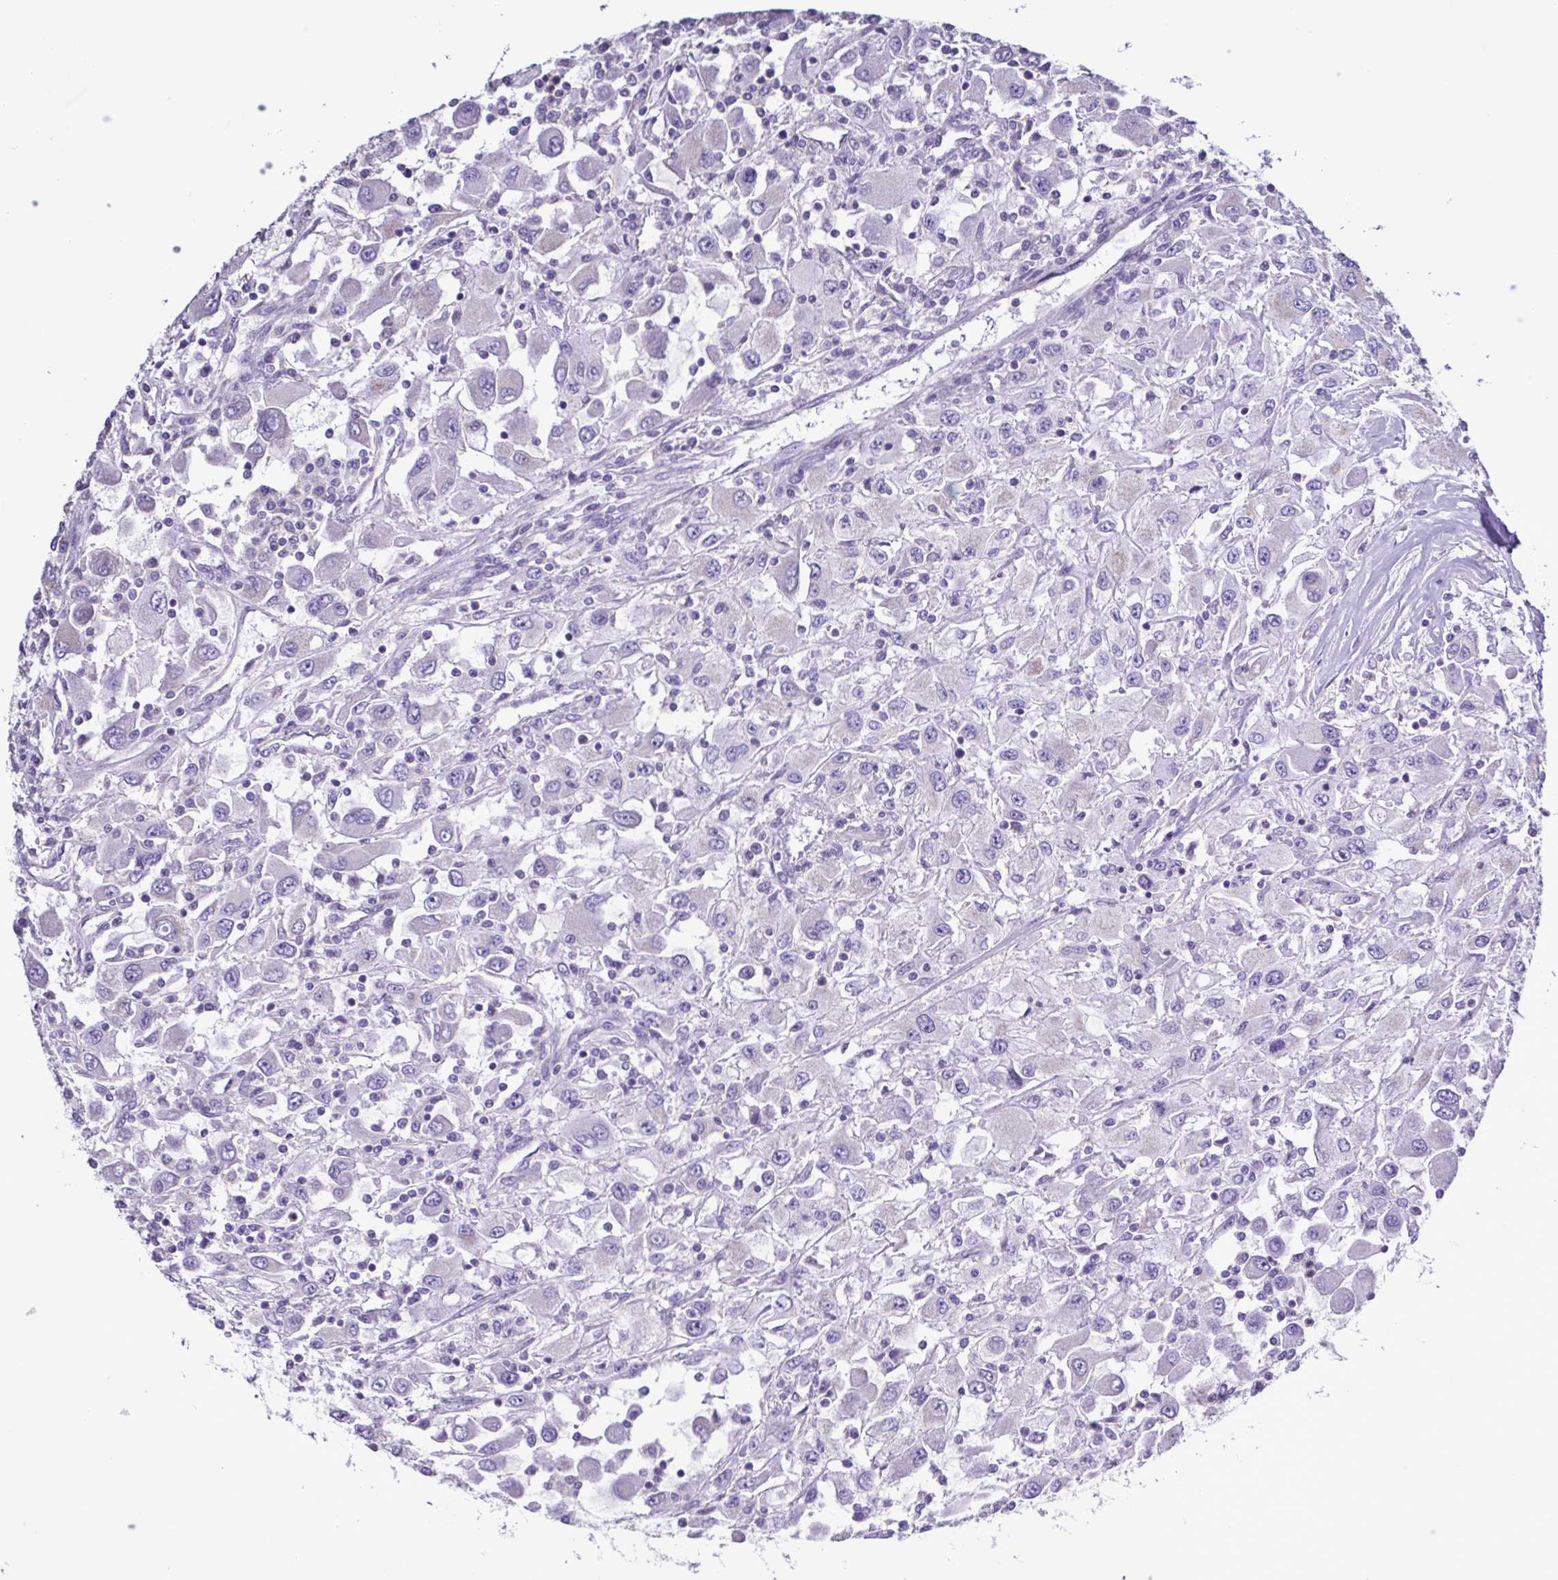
{"staining": {"intensity": "negative", "quantity": "none", "location": "none"}, "tissue": "renal cancer", "cell_type": "Tumor cells", "image_type": "cancer", "snomed": [{"axis": "morphology", "description": "Adenocarcinoma, NOS"}, {"axis": "topography", "description": "Kidney"}], "caption": "DAB immunohistochemical staining of human renal adenocarcinoma exhibits no significant staining in tumor cells. Nuclei are stained in blue.", "gene": "PLA2G4E", "patient": {"sex": "female", "age": 67}}